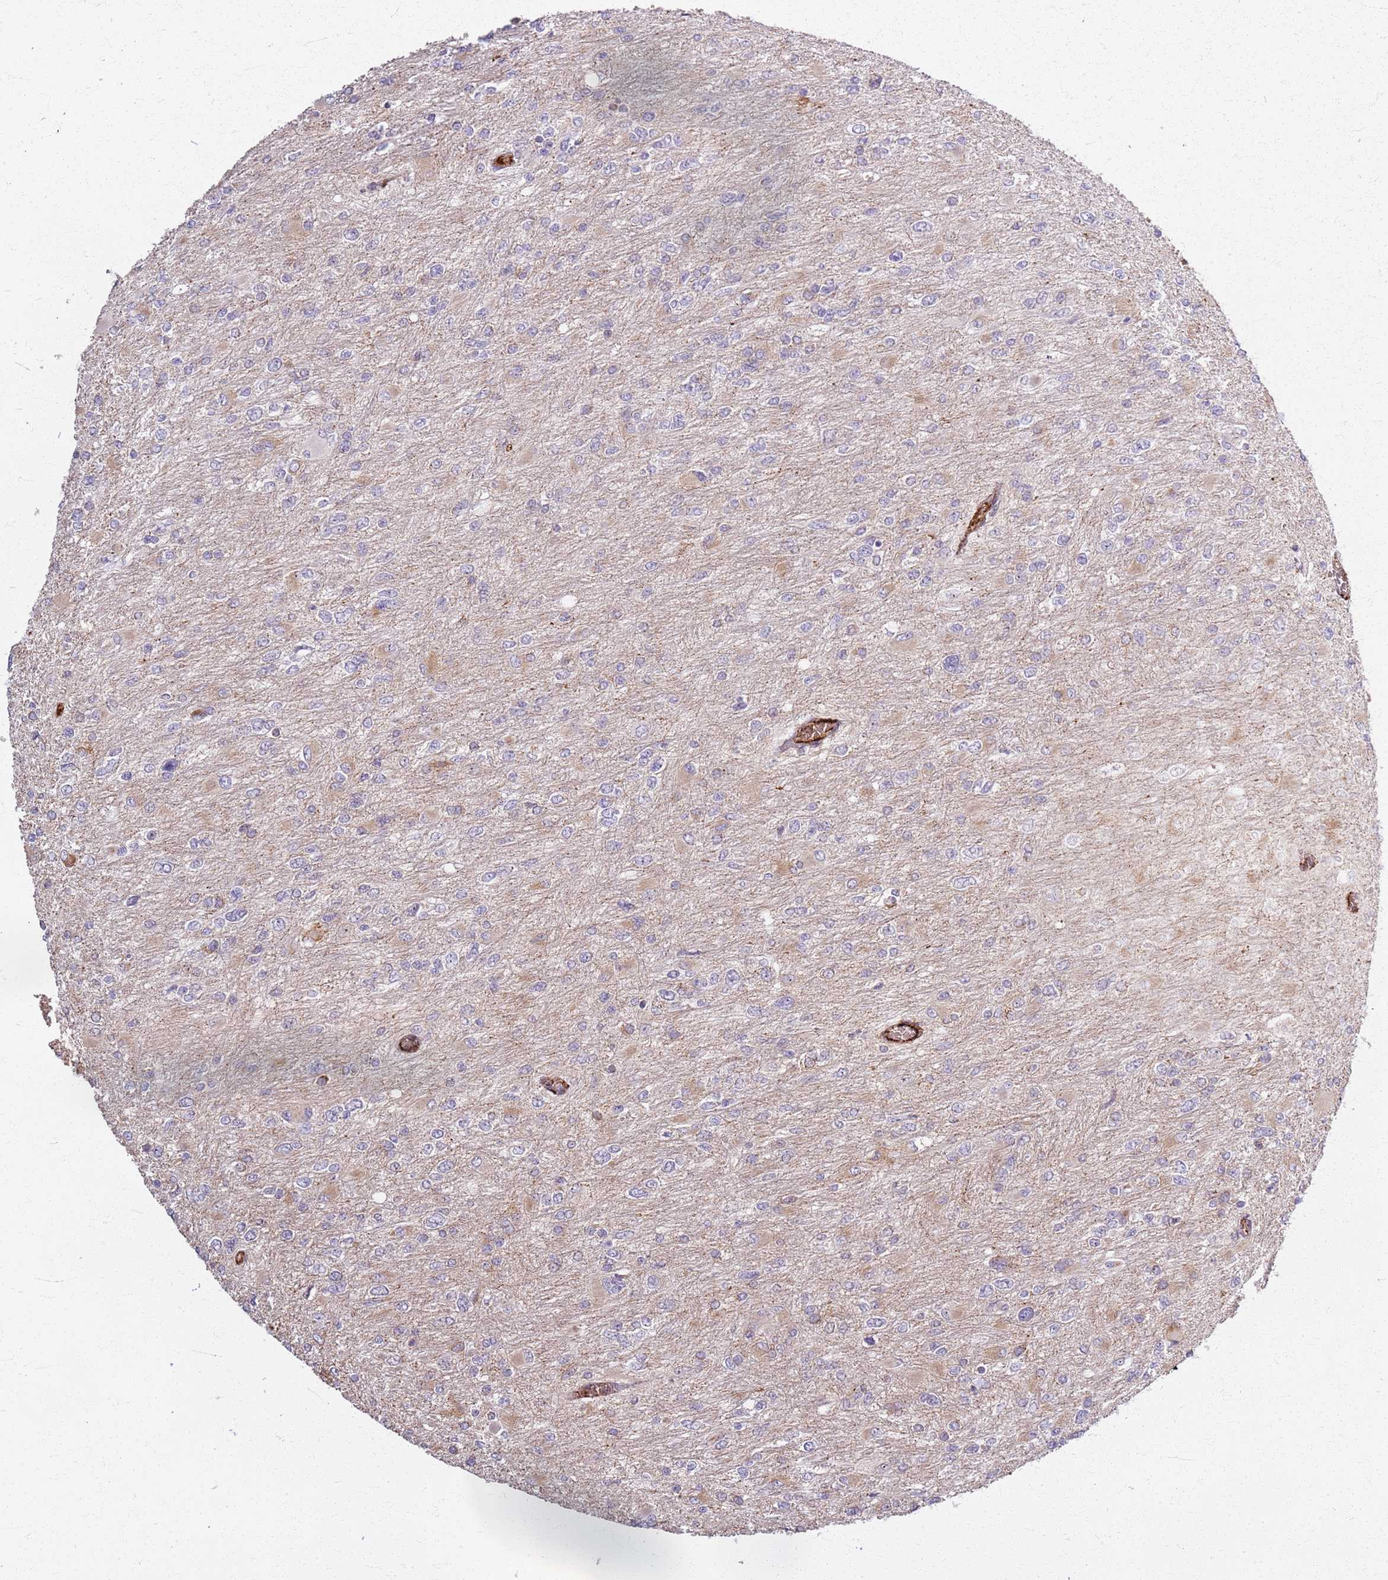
{"staining": {"intensity": "negative", "quantity": "none", "location": "none"}, "tissue": "glioma", "cell_type": "Tumor cells", "image_type": "cancer", "snomed": [{"axis": "morphology", "description": "Glioma, malignant, High grade"}, {"axis": "topography", "description": "Cerebral cortex"}], "caption": "An image of high-grade glioma (malignant) stained for a protein displays no brown staining in tumor cells. (DAB (3,3'-diaminobenzidine) immunohistochemistry visualized using brightfield microscopy, high magnification).", "gene": "KRI1", "patient": {"sex": "female", "age": 36}}